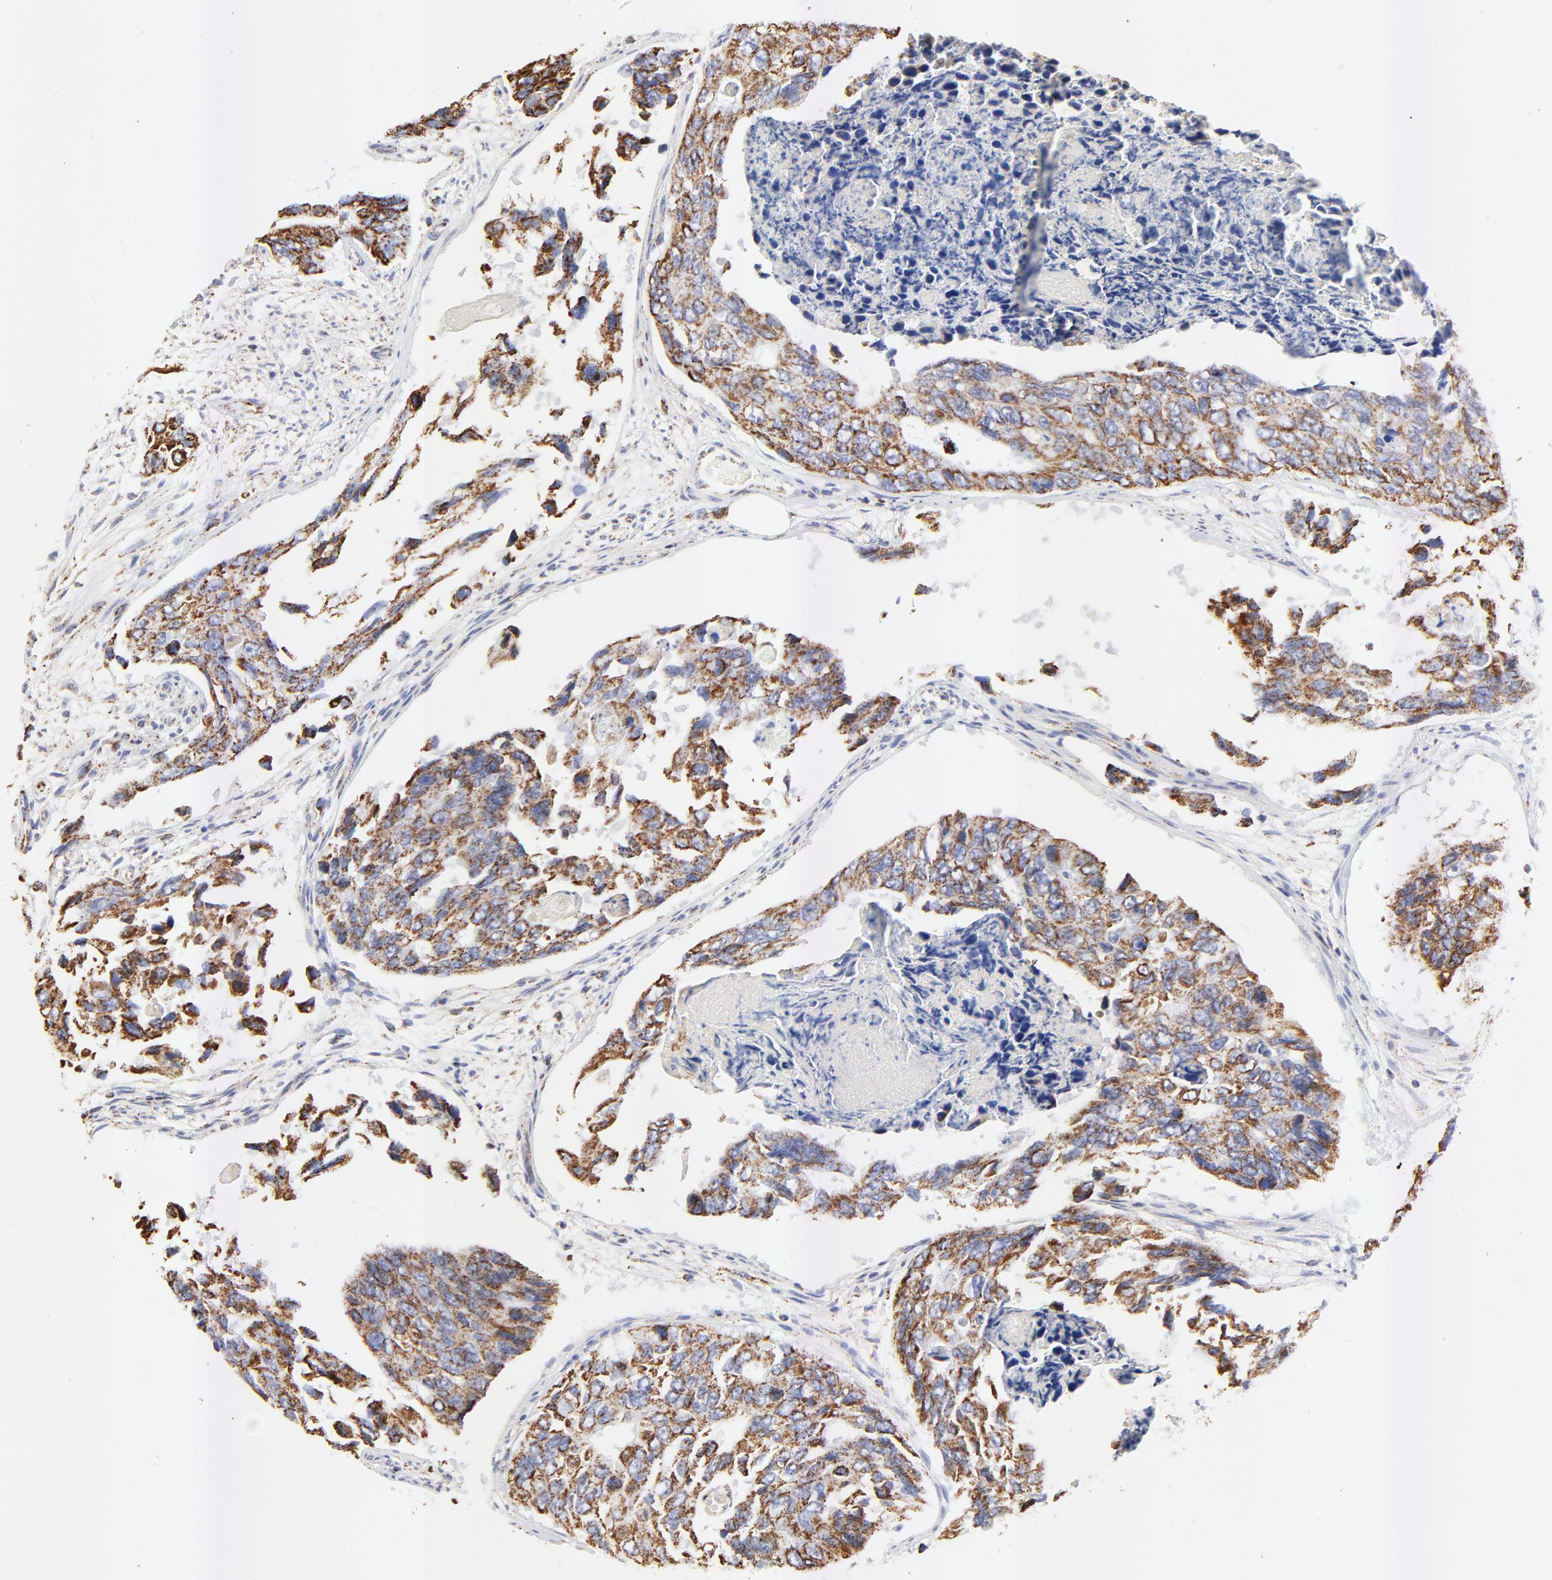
{"staining": {"intensity": "strong", "quantity": ">75%", "location": "cytoplasmic/membranous"}, "tissue": "colorectal cancer", "cell_type": "Tumor cells", "image_type": "cancer", "snomed": [{"axis": "morphology", "description": "Adenocarcinoma, NOS"}, {"axis": "topography", "description": "Colon"}], "caption": "The immunohistochemical stain shows strong cytoplasmic/membranous staining in tumor cells of colorectal cancer (adenocarcinoma) tissue.", "gene": "COX4I1", "patient": {"sex": "female", "age": 86}}